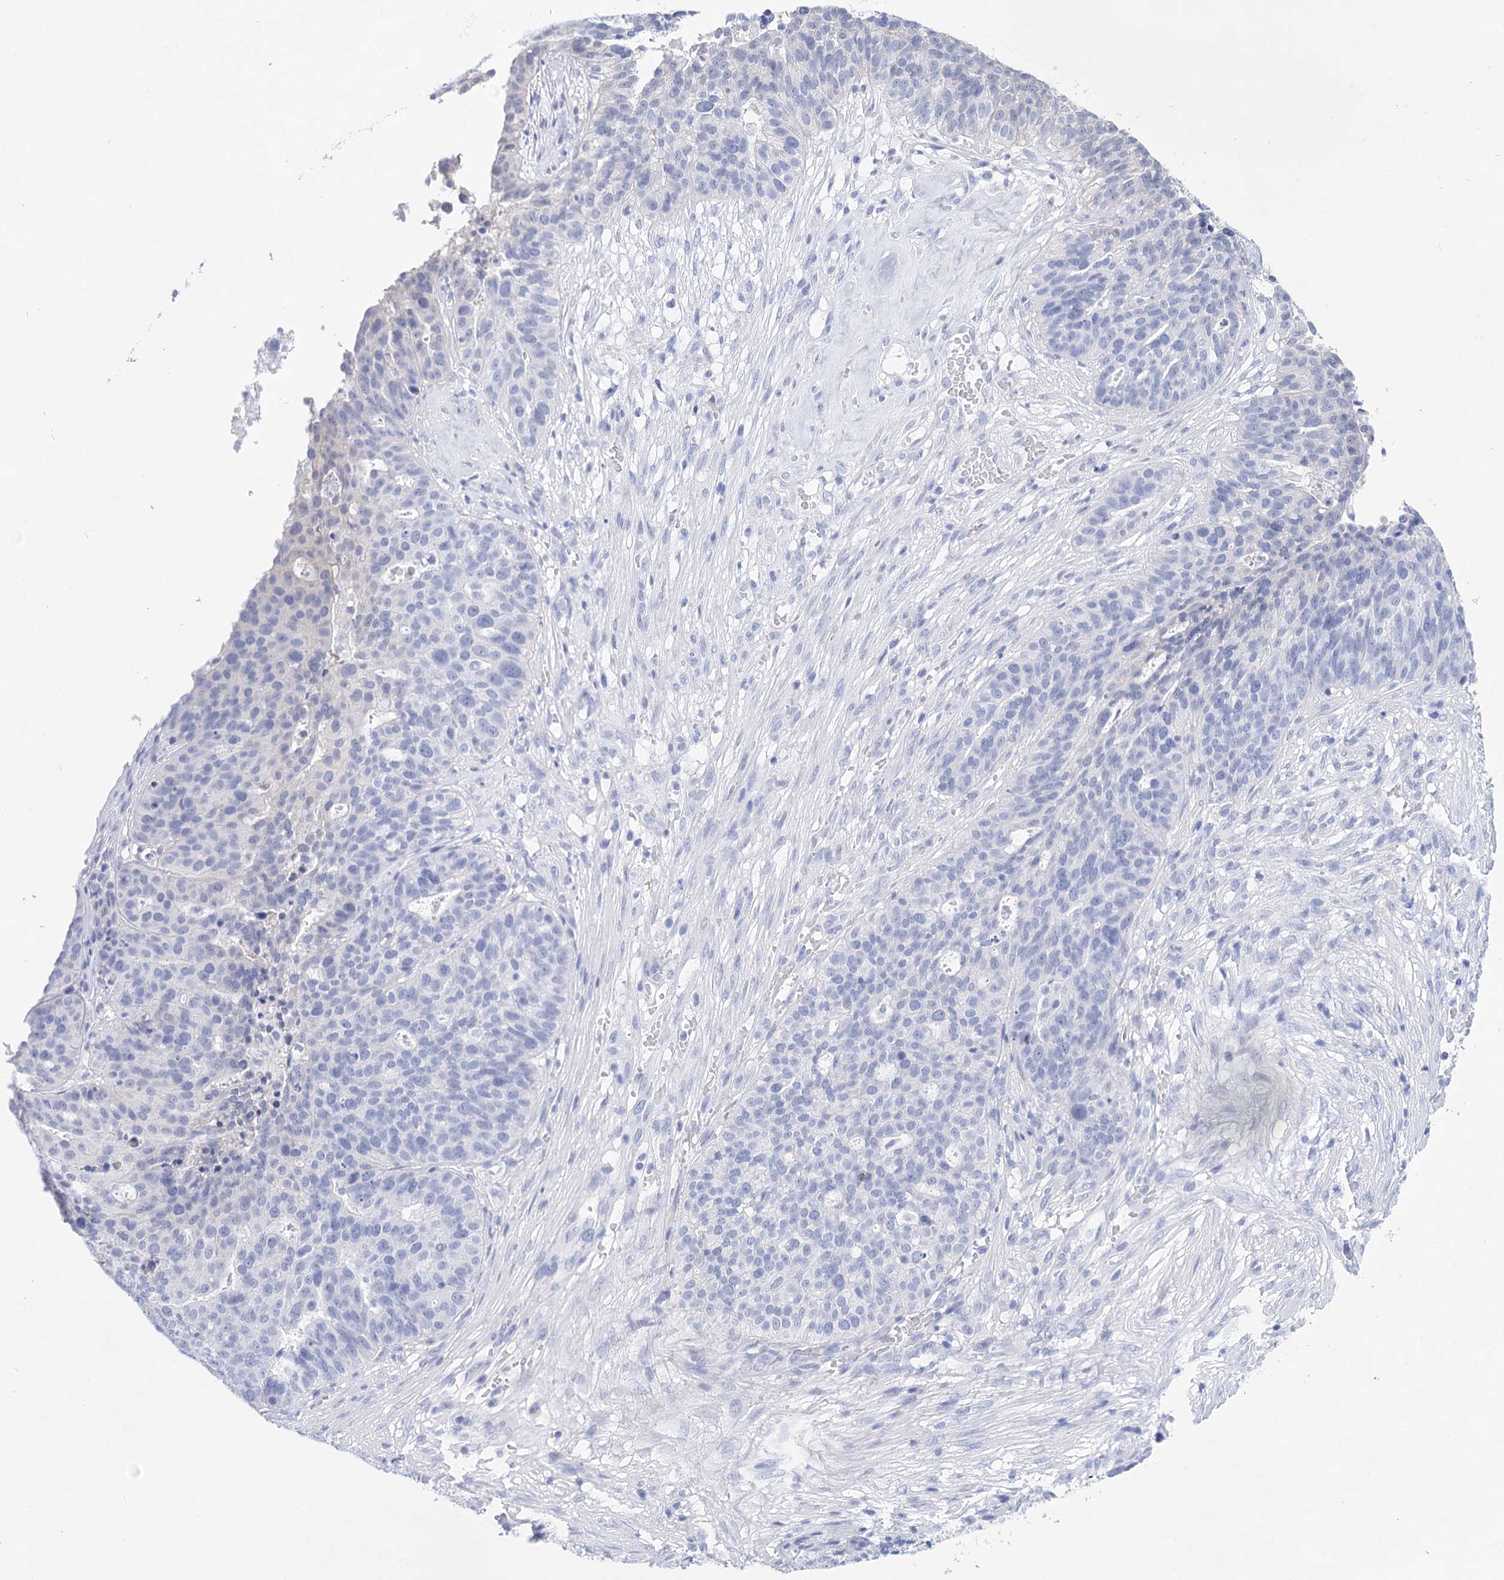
{"staining": {"intensity": "negative", "quantity": "none", "location": "none"}, "tissue": "ovarian cancer", "cell_type": "Tumor cells", "image_type": "cancer", "snomed": [{"axis": "morphology", "description": "Cystadenocarcinoma, serous, NOS"}, {"axis": "topography", "description": "Ovary"}], "caption": "Immunohistochemical staining of human serous cystadenocarcinoma (ovarian) demonstrates no significant positivity in tumor cells. Nuclei are stained in blue.", "gene": "LALBA", "patient": {"sex": "female", "age": 59}}